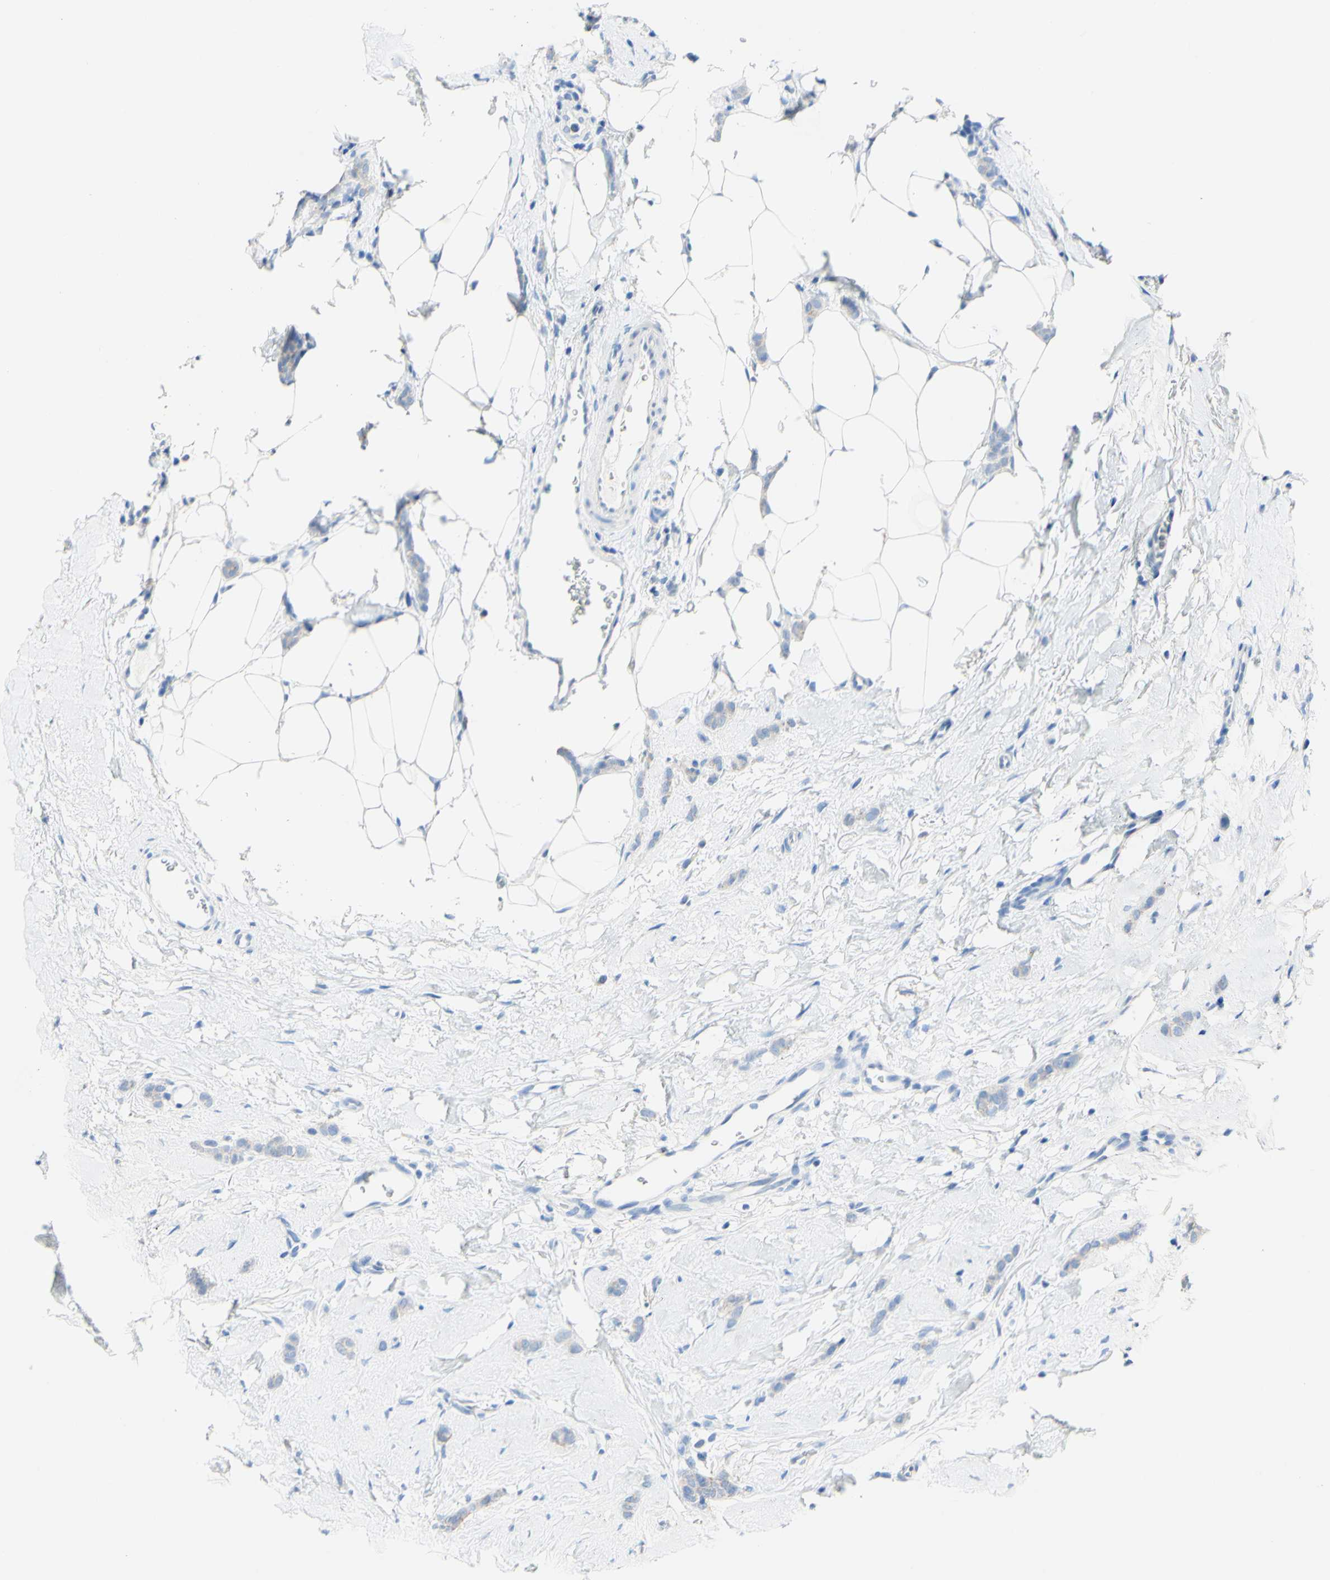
{"staining": {"intensity": "negative", "quantity": "none", "location": "none"}, "tissue": "breast cancer", "cell_type": "Tumor cells", "image_type": "cancer", "snomed": [{"axis": "morphology", "description": "Lobular carcinoma"}, {"axis": "topography", "description": "Skin"}, {"axis": "topography", "description": "Breast"}], "caption": "This photomicrograph is of lobular carcinoma (breast) stained with immunohistochemistry (IHC) to label a protein in brown with the nuclei are counter-stained blue. There is no staining in tumor cells.", "gene": "DSC2", "patient": {"sex": "female", "age": 46}}